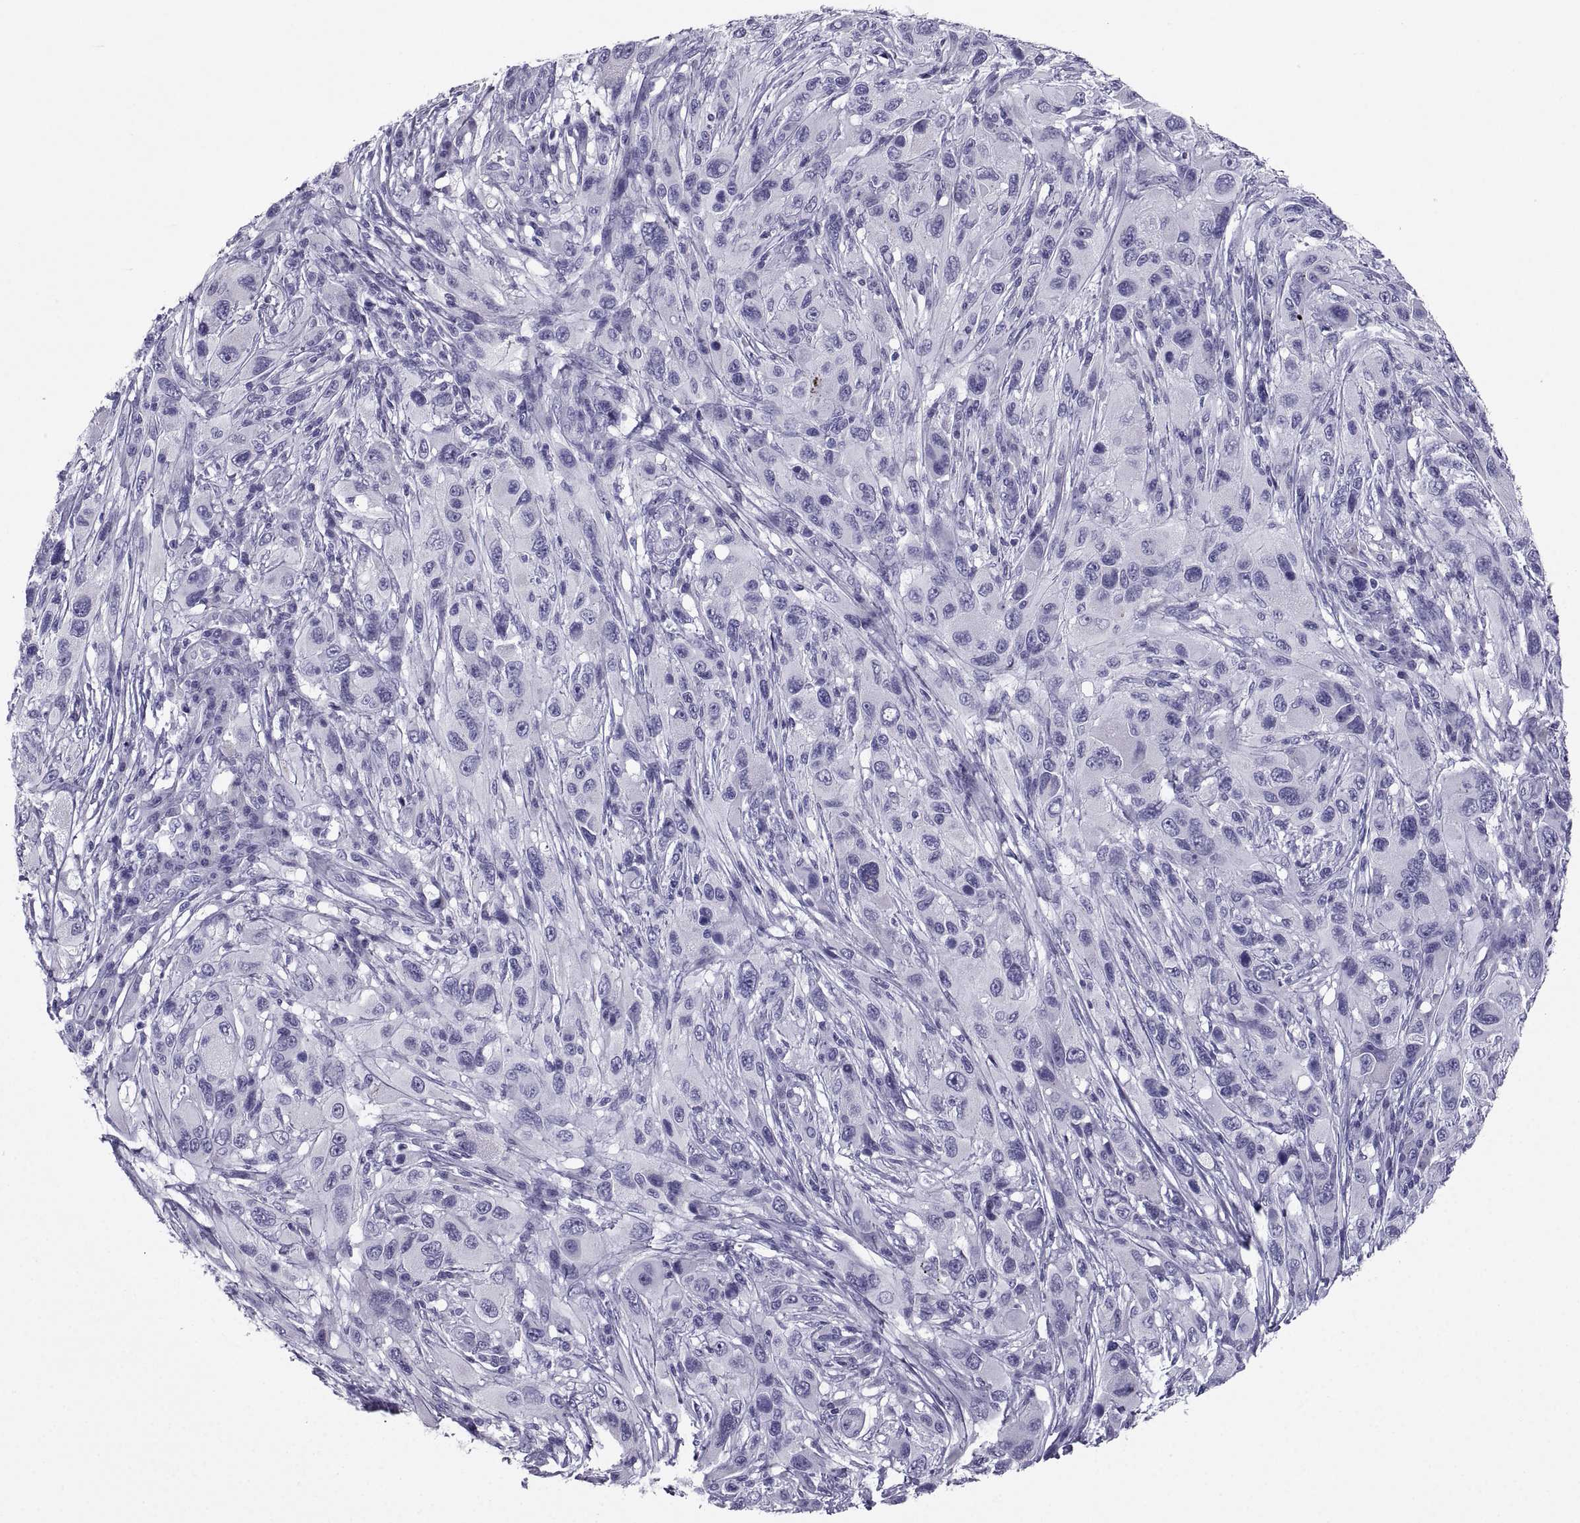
{"staining": {"intensity": "negative", "quantity": "none", "location": "none"}, "tissue": "melanoma", "cell_type": "Tumor cells", "image_type": "cancer", "snomed": [{"axis": "morphology", "description": "Malignant melanoma, NOS"}, {"axis": "topography", "description": "Skin"}], "caption": "Tumor cells show no significant expression in malignant melanoma. The staining is performed using DAB (3,3'-diaminobenzidine) brown chromogen with nuclei counter-stained in using hematoxylin.", "gene": "PCSK1N", "patient": {"sex": "male", "age": 53}}